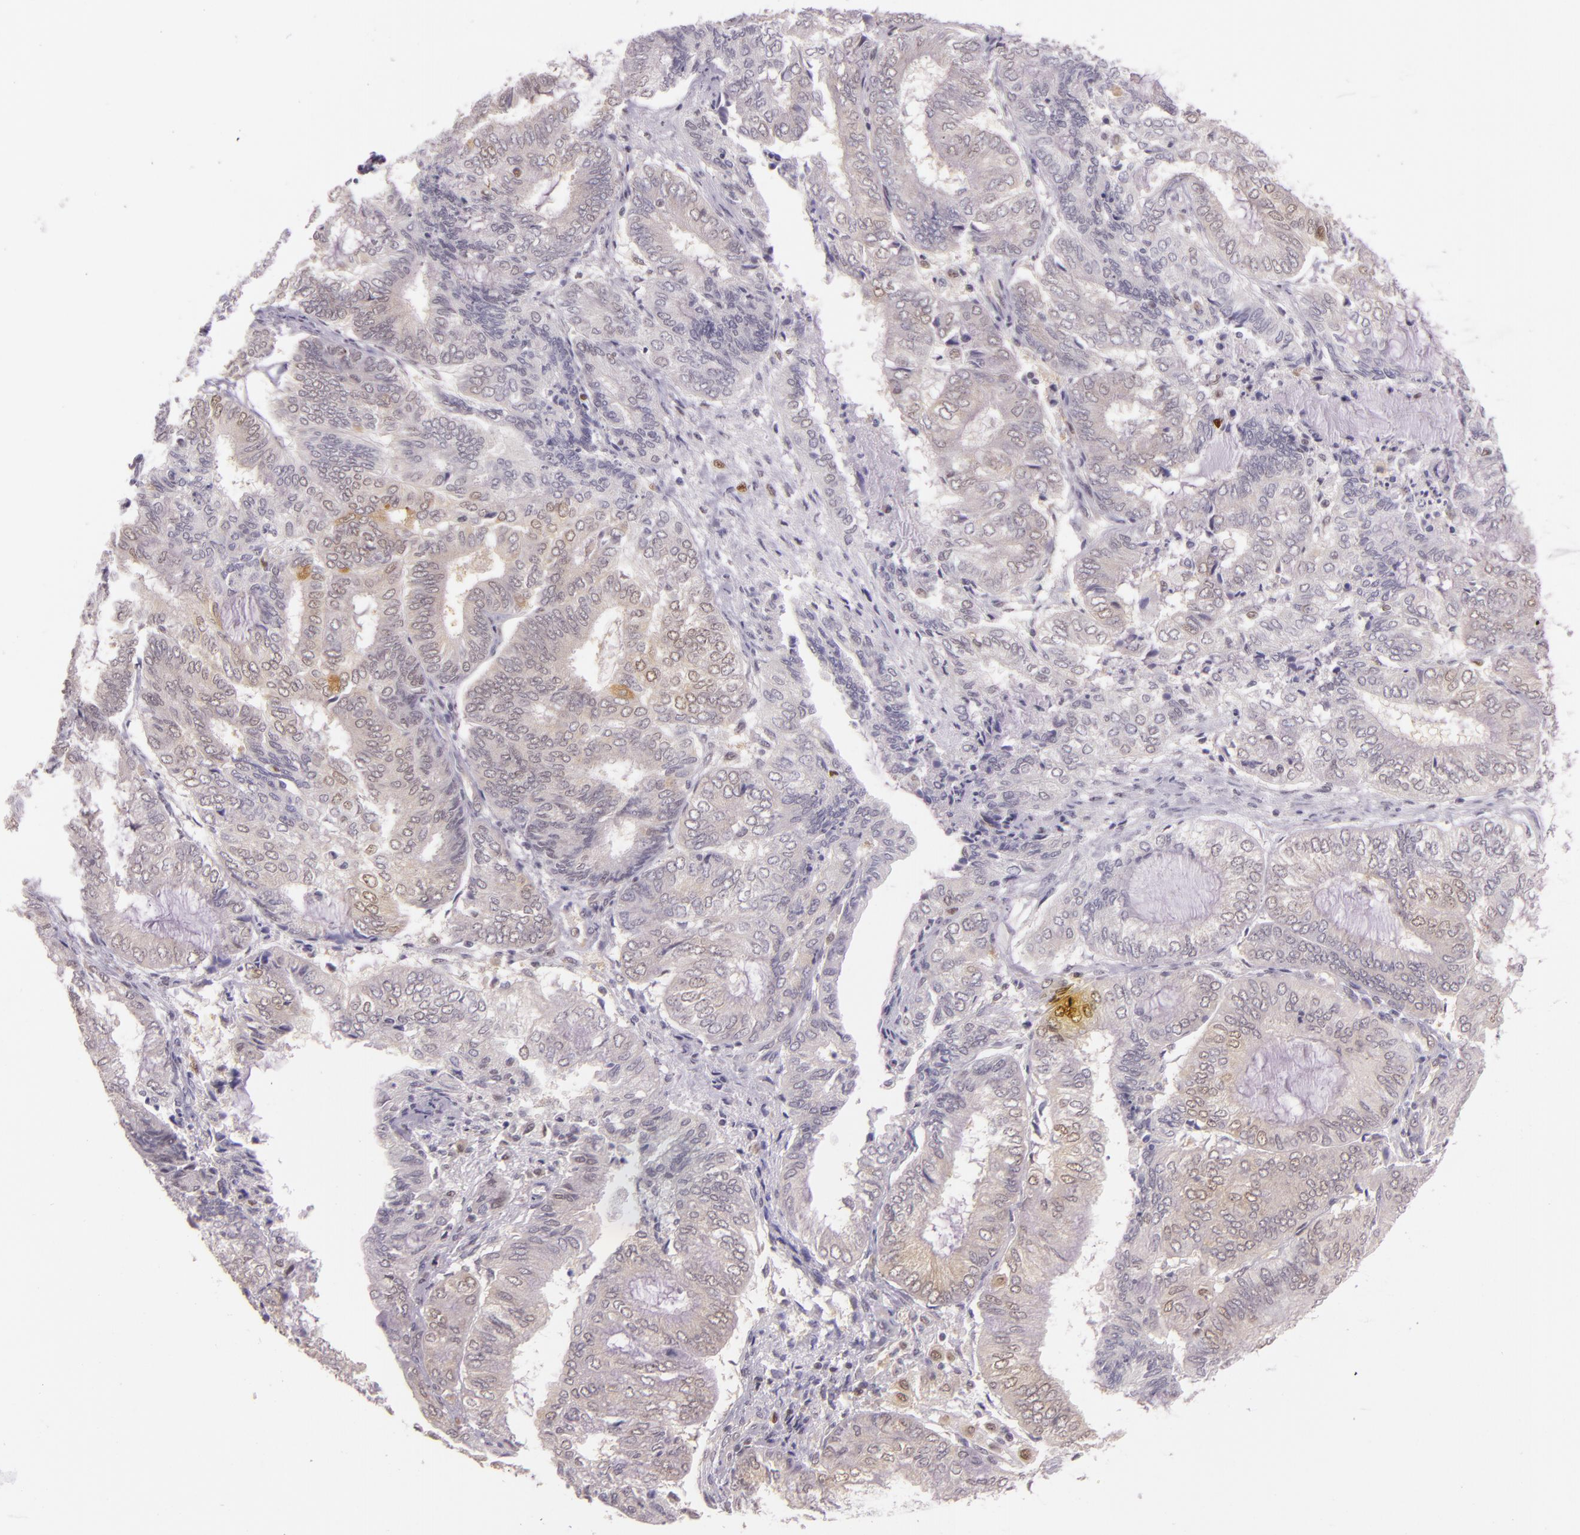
{"staining": {"intensity": "strong", "quantity": "<25%", "location": "cytoplasmic/membranous,nuclear"}, "tissue": "endometrial cancer", "cell_type": "Tumor cells", "image_type": "cancer", "snomed": [{"axis": "morphology", "description": "Adenocarcinoma, NOS"}, {"axis": "topography", "description": "Endometrium"}], "caption": "This photomicrograph demonstrates IHC staining of endometrial cancer (adenocarcinoma), with medium strong cytoplasmic/membranous and nuclear positivity in about <25% of tumor cells.", "gene": "HSPA8", "patient": {"sex": "female", "age": 59}}